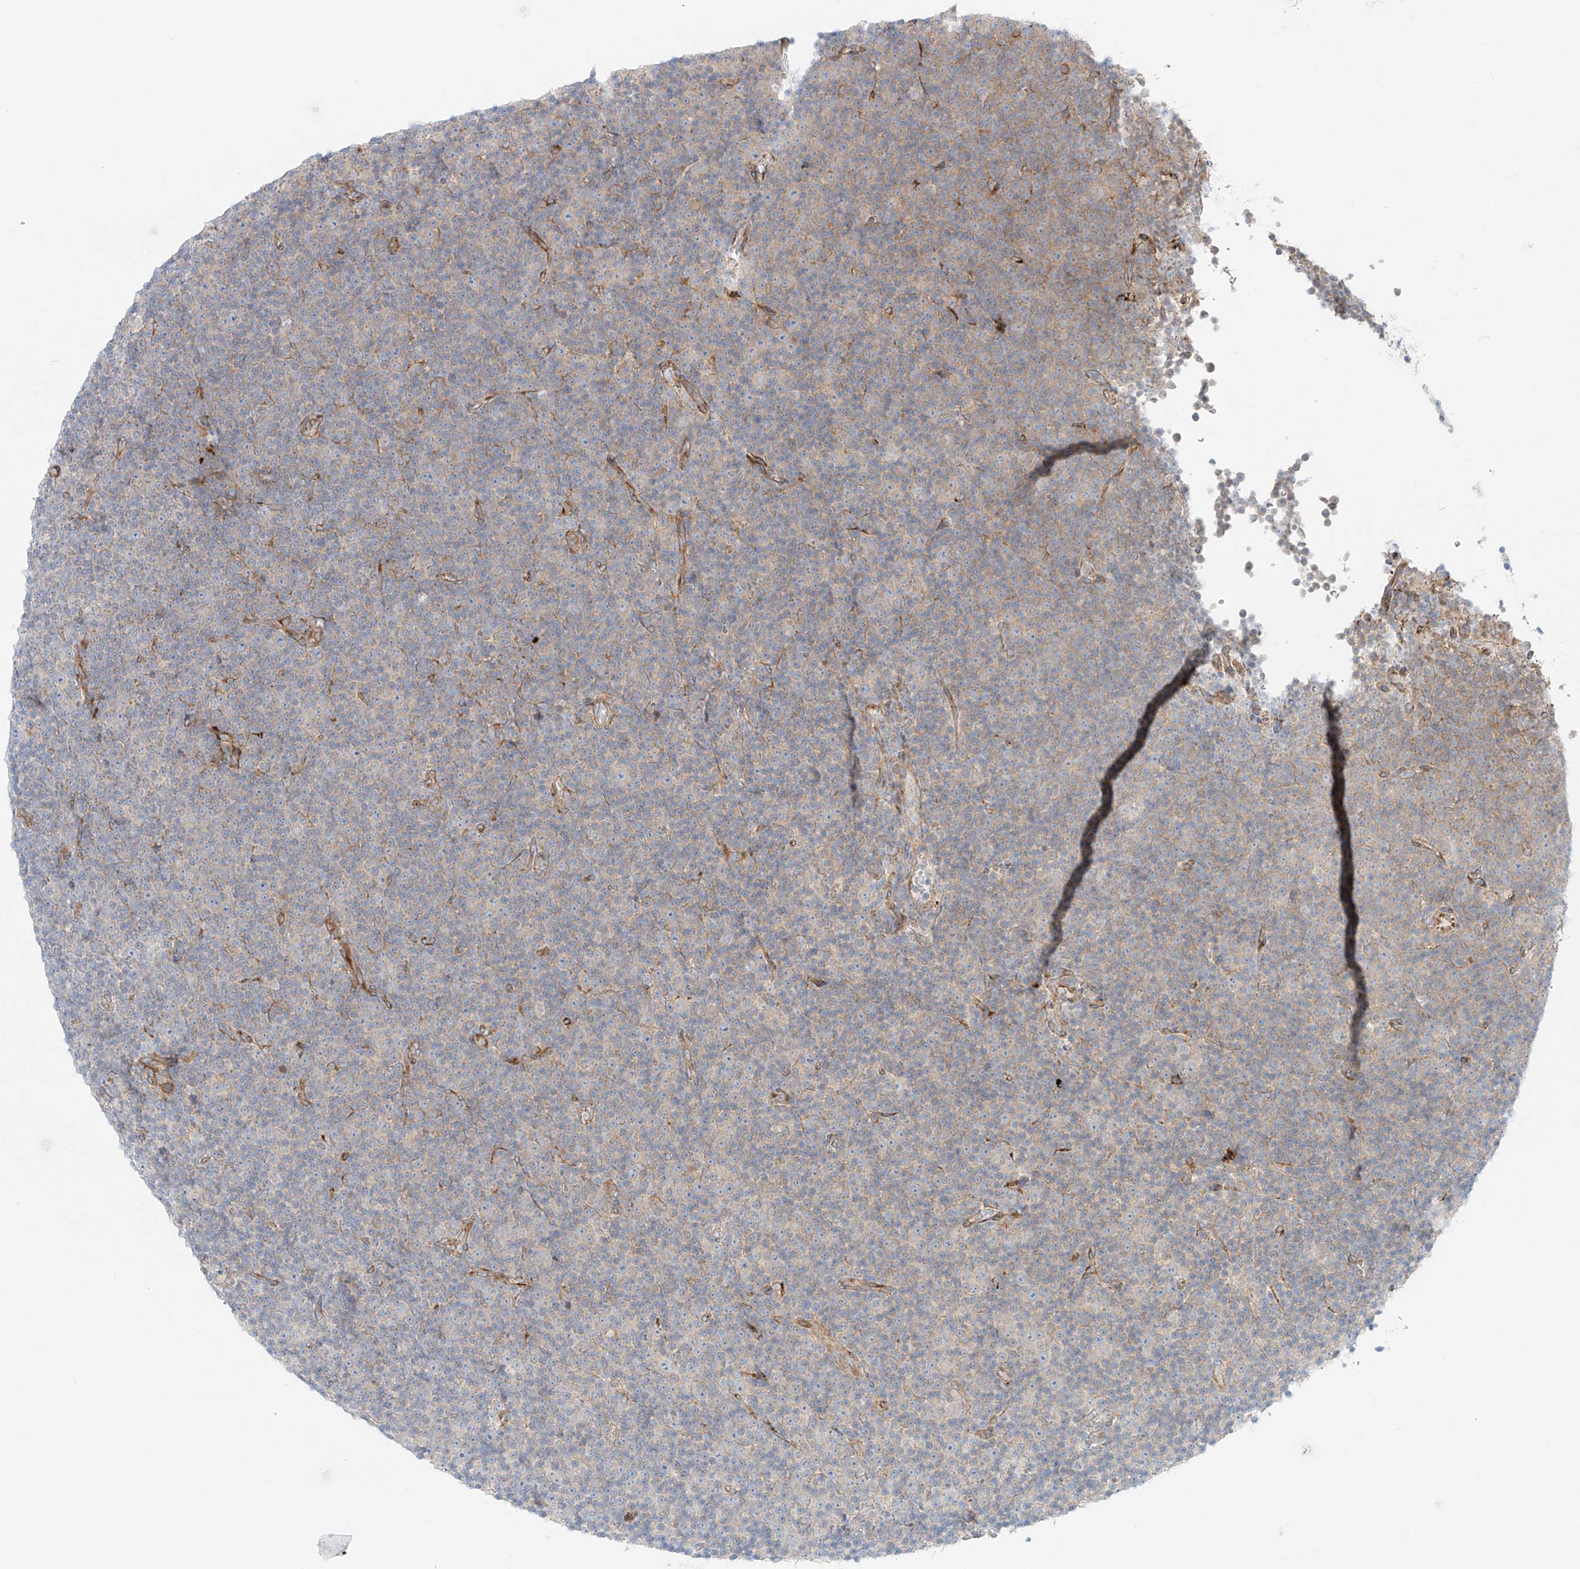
{"staining": {"intensity": "weak", "quantity": "<25%", "location": "cytoplasmic/membranous"}, "tissue": "lymphoma", "cell_type": "Tumor cells", "image_type": "cancer", "snomed": [{"axis": "morphology", "description": "Malignant lymphoma, non-Hodgkin's type, Low grade"}, {"axis": "topography", "description": "Lymph node"}], "caption": "The micrograph reveals no staining of tumor cells in low-grade malignant lymphoma, non-Hodgkin's type. (Brightfield microscopy of DAB immunohistochemistry (IHC) at high magnification).", "gene": "EIPR1", "patient": {"sex": "female", "age": 67}}